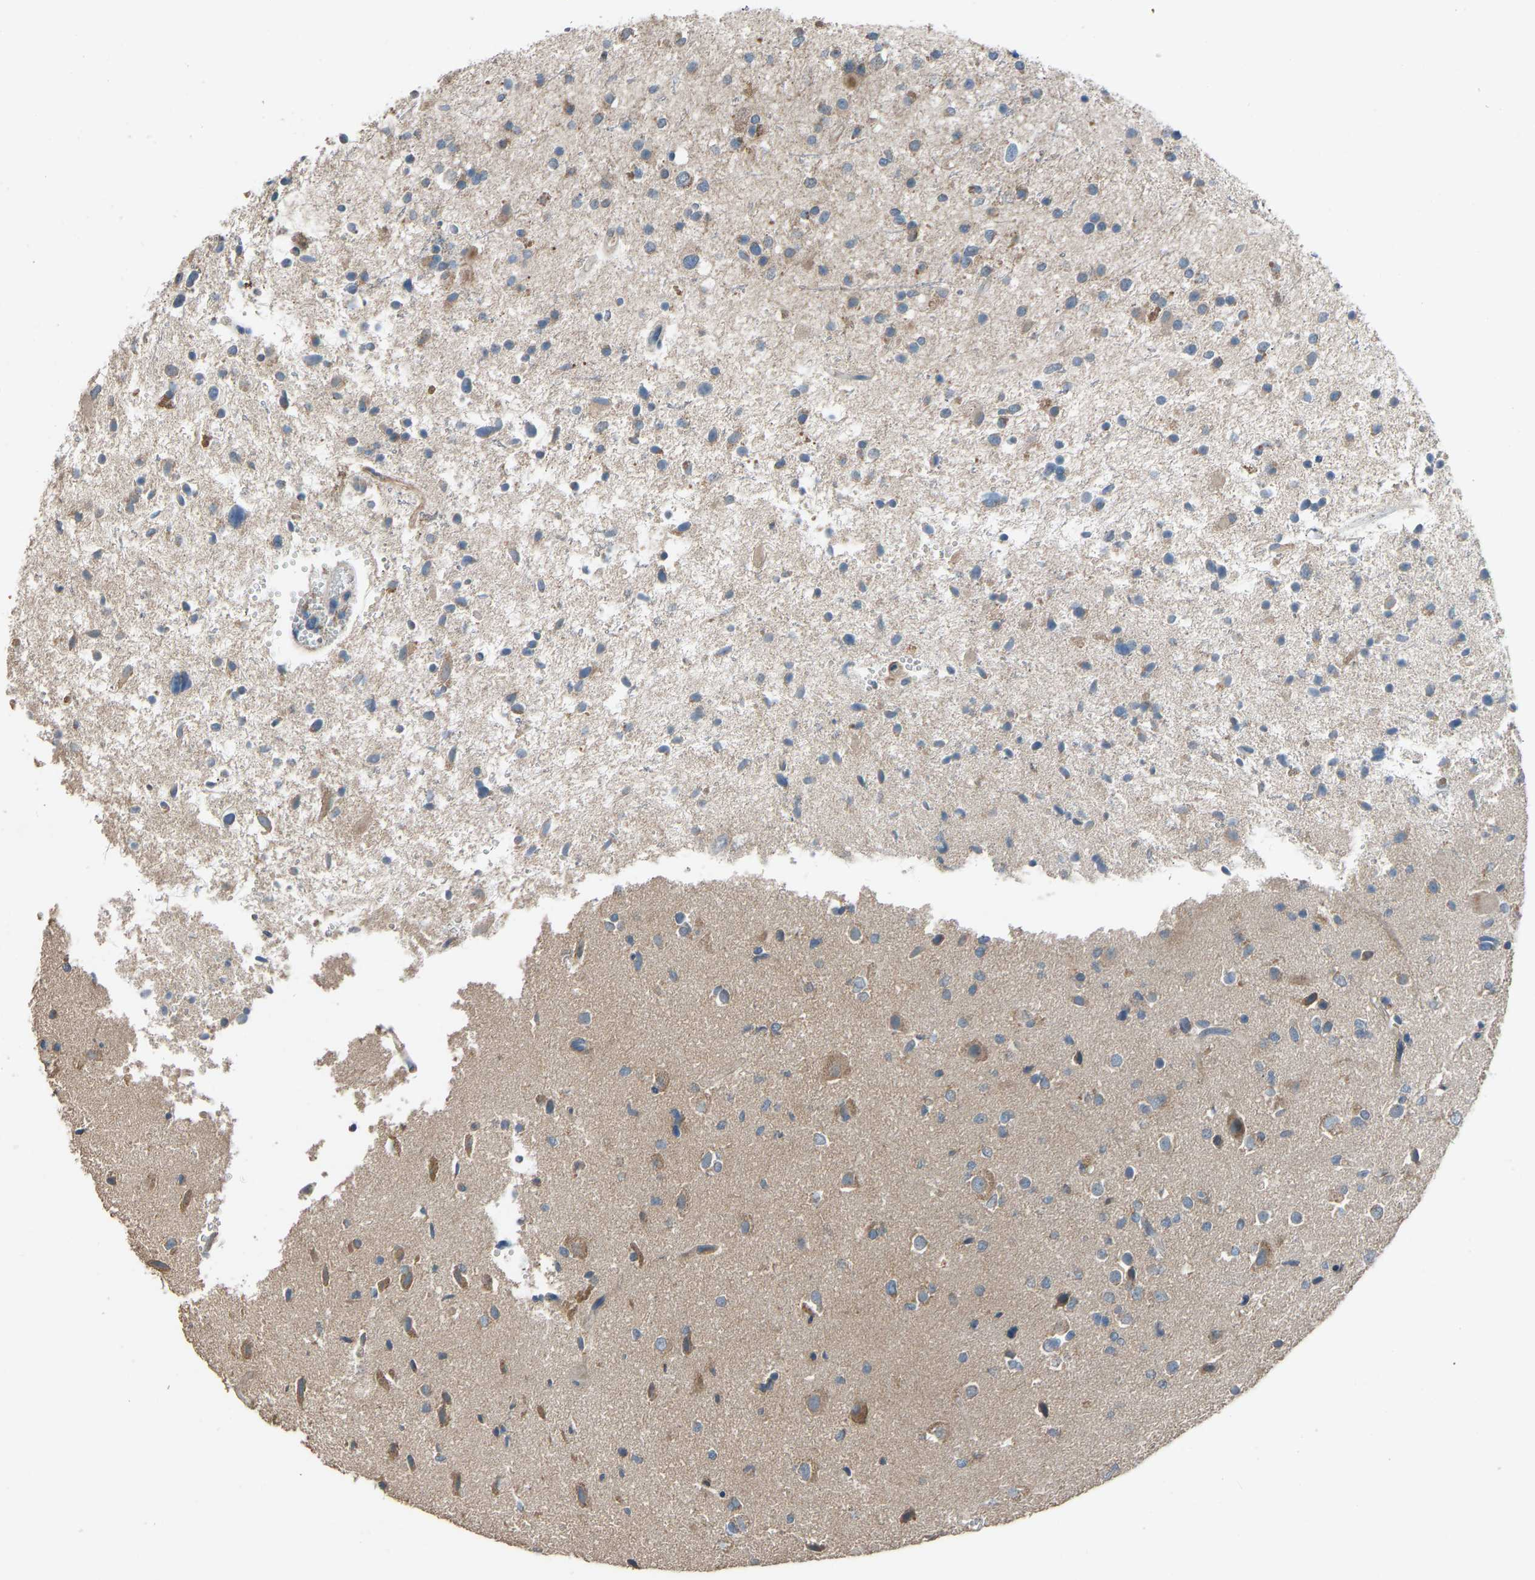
{"staining": {"intensity": "moderate", "quantity": "<25%", "location": "cytoplasmic/membranous"}, "tissue": "glioma", "cell_type": "Tumor cells", "image_type": "cancer", "snomed": [{"axis": "morphology", "description": "Glioma, malignant, High grade"}, {"axis": "topography", "description": "Brain"}], "caption": "The photomicrograph shows immunohistochemical staining of glioma. There is moderate cytoplasmic/membranous staining is present in about <25% of tumor cells.", "gene": "TGFBR3", "patient": {"sex": "male", "age": 33}}